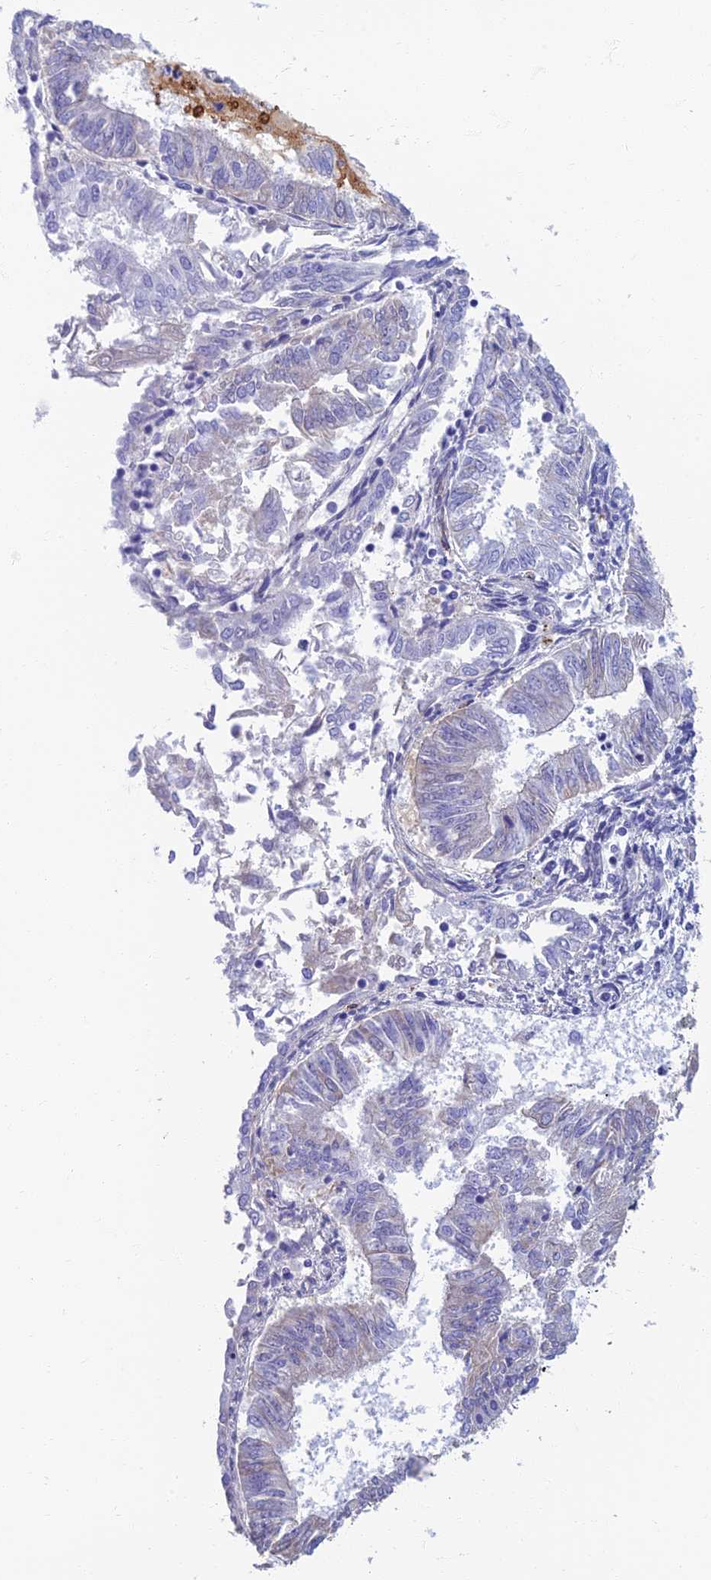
{"staining": {"intensity": "weak", "quantity": "<25%", "location": "cytoplasmic/membranous"}, "tissue": "endometrial cancer", "cell_type": "Tumor cells", "image_type": "cancer", "snomed": [{"axis": "morphology", "description": "Adenocarcinoma, NOS"}, {"axis": "topography", "description": "Endometrium"}], "caption": "Human endometrial adenocarcinoma stained for a protein using IHC exhibits no expression in tumor cells.", "gene": "ETFRF1", "patient": {"sex": "female", "age": 58}}